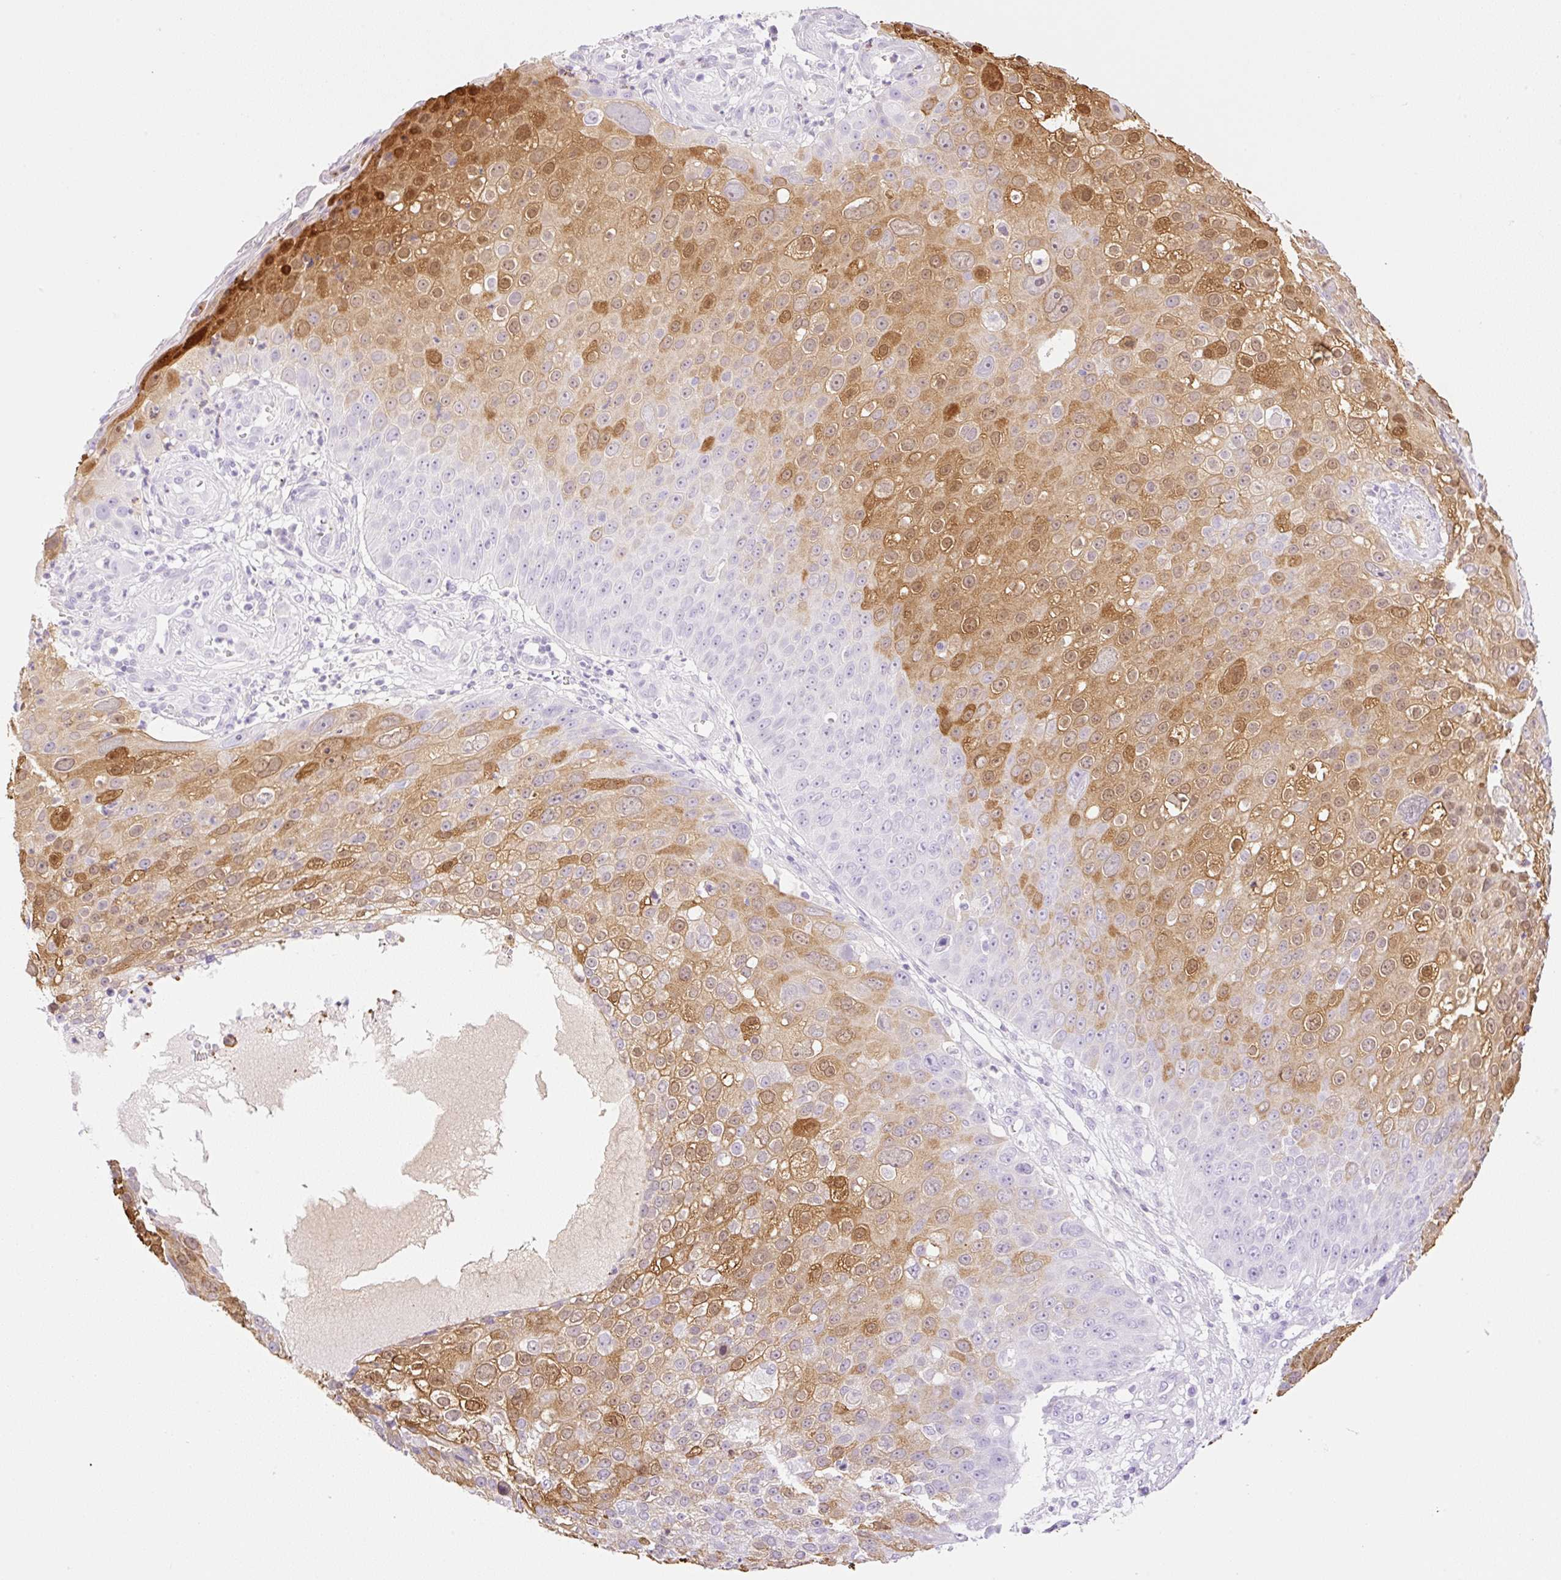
{"staining": {"intensity": "strong", "quantity": "<25%", "location": "cytoplasmic/membranous,nuclear"}, "tissue": "skin cancer", "cell_type": "Tumor cells", "image_type": "cancer", "snomed": [{"axis": "morphology", "description": "Squamous cell carcinoma, NOS"}, {"axis": "topography", "description": "Skin"}], "caption": "DAB (3,3'-diaminobenzidine) immunohistochemical staining of squamous cell carcinoma (skin) shows strong cytoplasmic/membranous and nuclear protein expression in approximately <25% of tumor cells.", "gene": "SPRR4", "patient": {"sex": "male", "age": 71}}